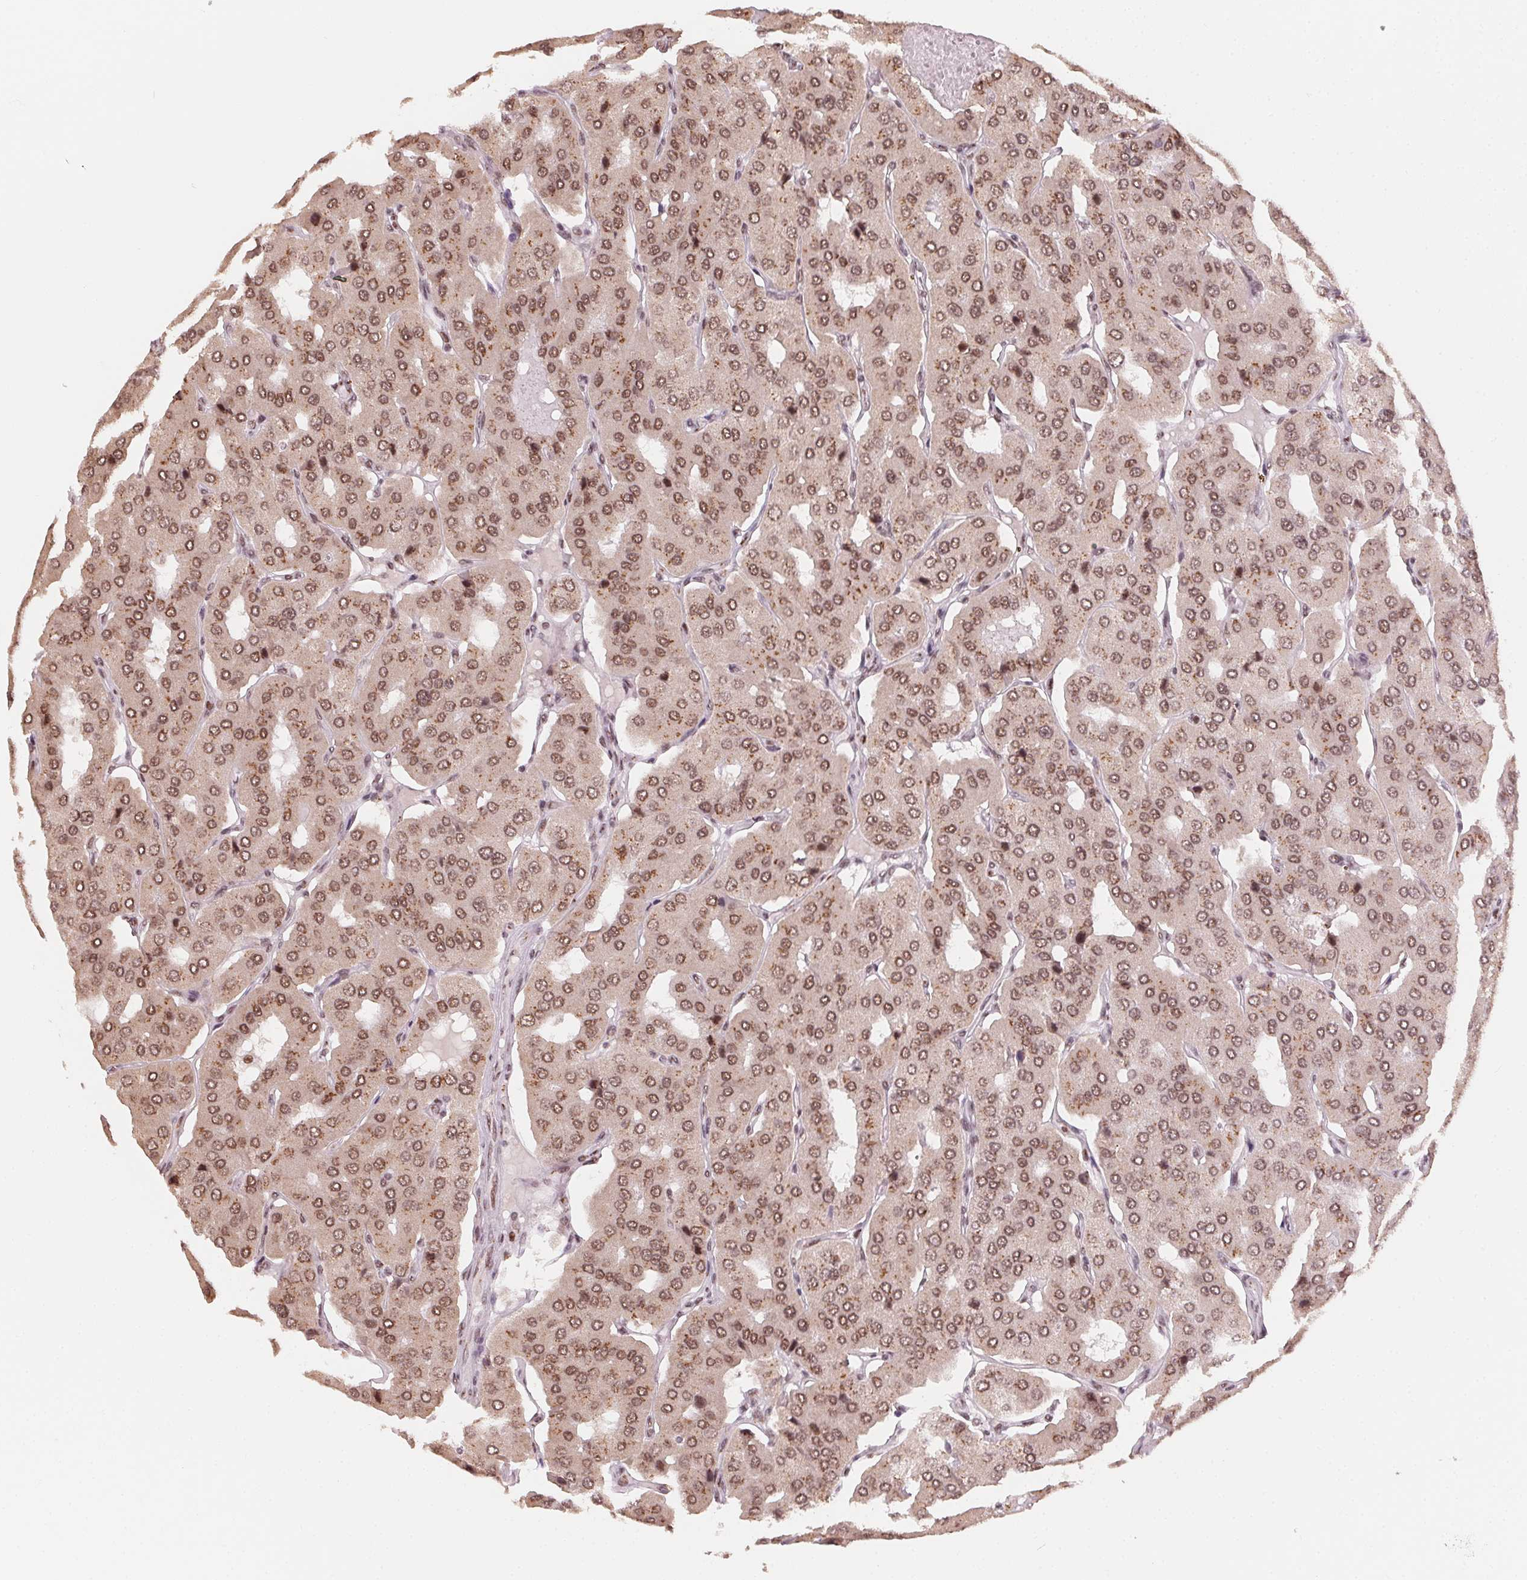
{"staining": {"intensity": "moderate", "quantity": ">75%", "location": "cytoplasmic/membranous,nuclear"}, "tissue": "parathyroid gland", "cell_type": "Glandular cells", "image_type": "normal", "snomed": [{"axis": "morphology", "description": "Normal tissue, NOS"}, {"axis": "morphology", "description": "Adenoma, NOS"}, {"axis": "topography", "description": "Parathyroid gland"}], "caption": "Protein expression analysis of benign parathyroid gland reveals moderate cytoplasmic/membranous,nuclear staining in approximately >75% of glandular cells. The staining is performed using DAB (3,3'-diaminobenzidine) brown chromogen to label protein expression. The nuclei are counter-stained blue using hematoxylin.", "gene": "TOPORS", "patient": {"sex": "female", "age": 86}}